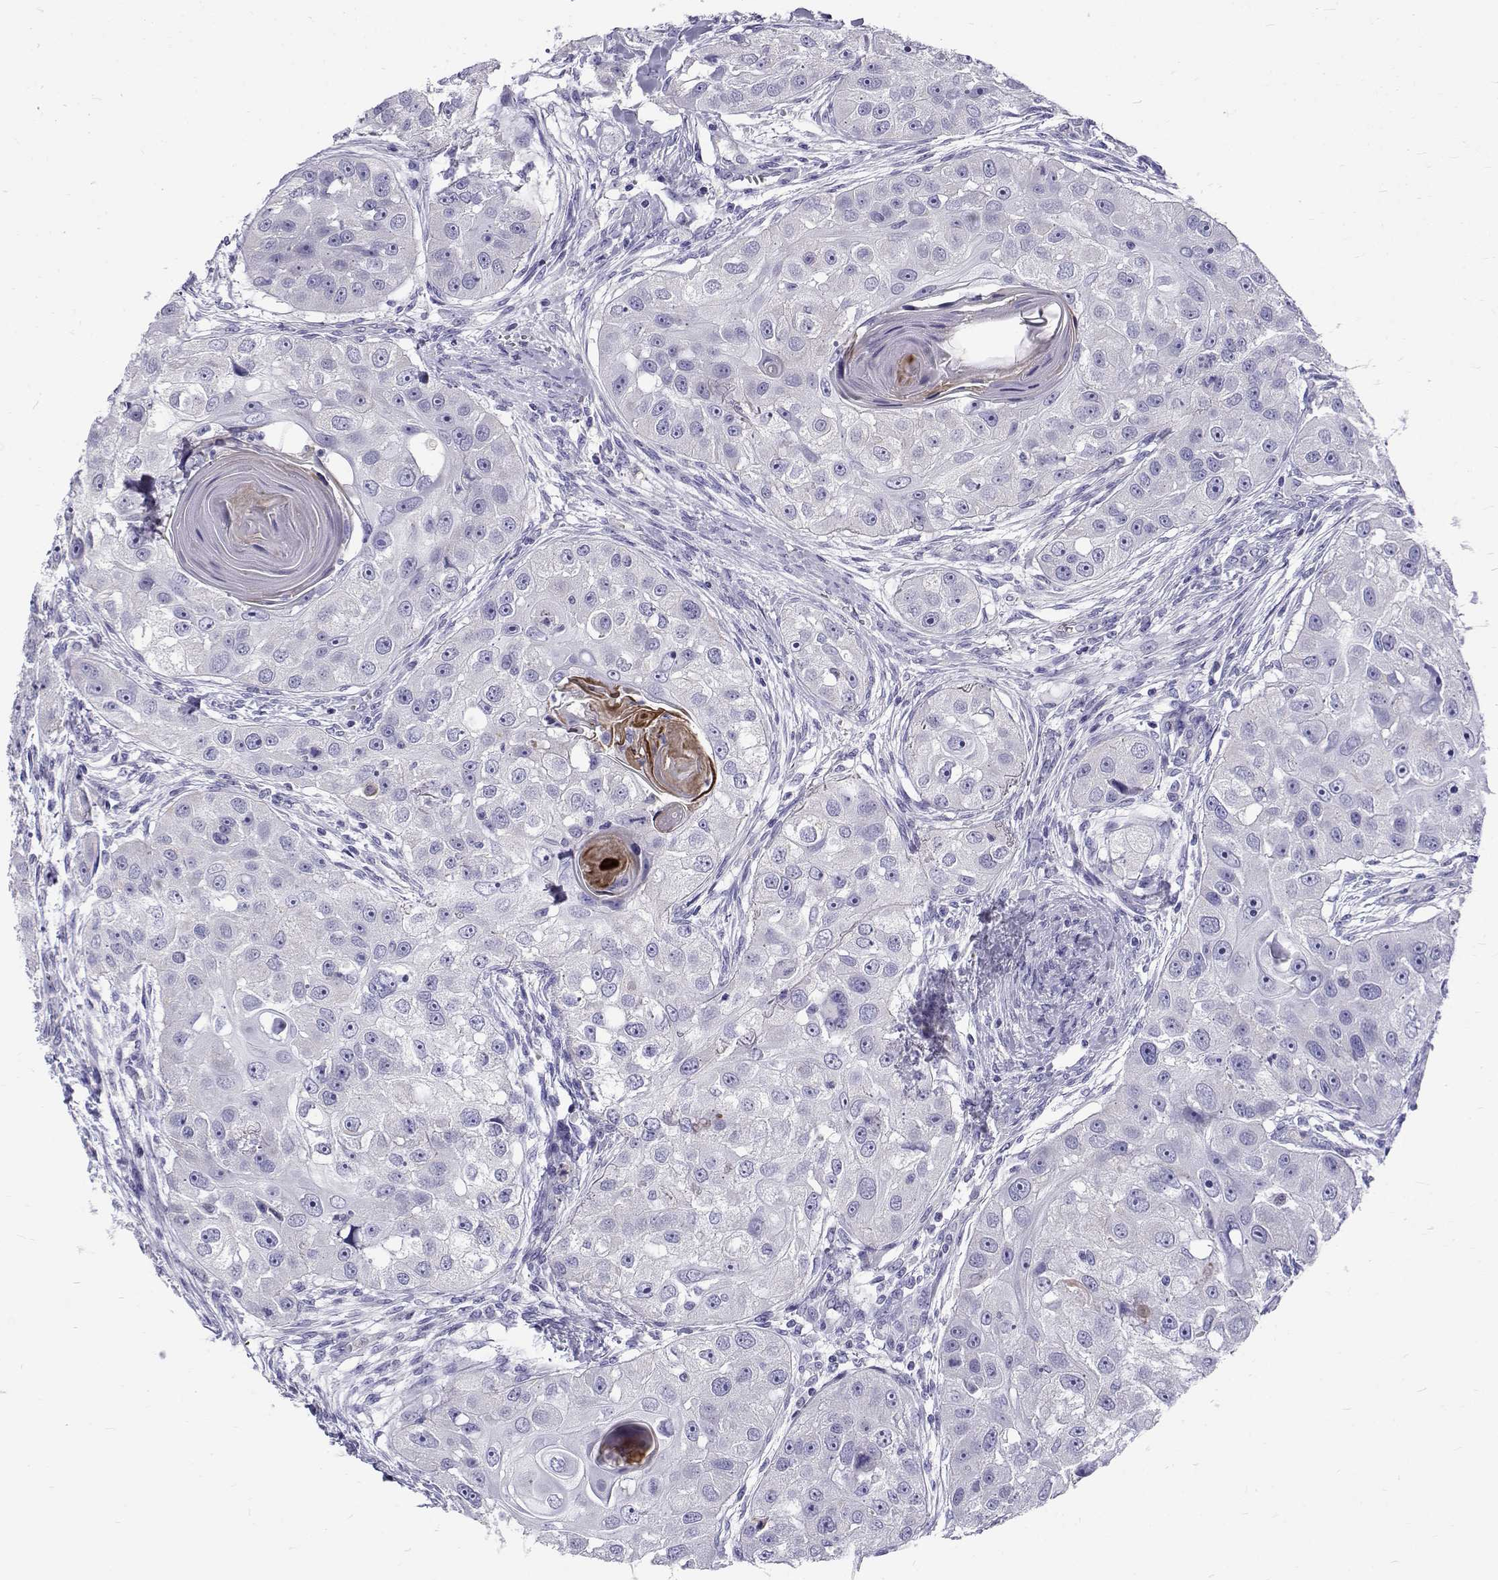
{"staining": {"intensity": "negative", "quantity": "none", "location": "none"}, "tissue": "head and neck cancer", "cell_type": "Tumor cells", "image_type": "cancer", "snomed": [{"axis": "morphology", "description": "Squamous cell carcinoma, NOS"}, {"axis": "topography", "description": "Head-Neck"}], "caption": "The immunohistochemistry micrograph has no significant expression in tumor cells of head and neck cancer tissue.", "gene": "IGSF1", "patient": {"sex": "male", "age": 51}}